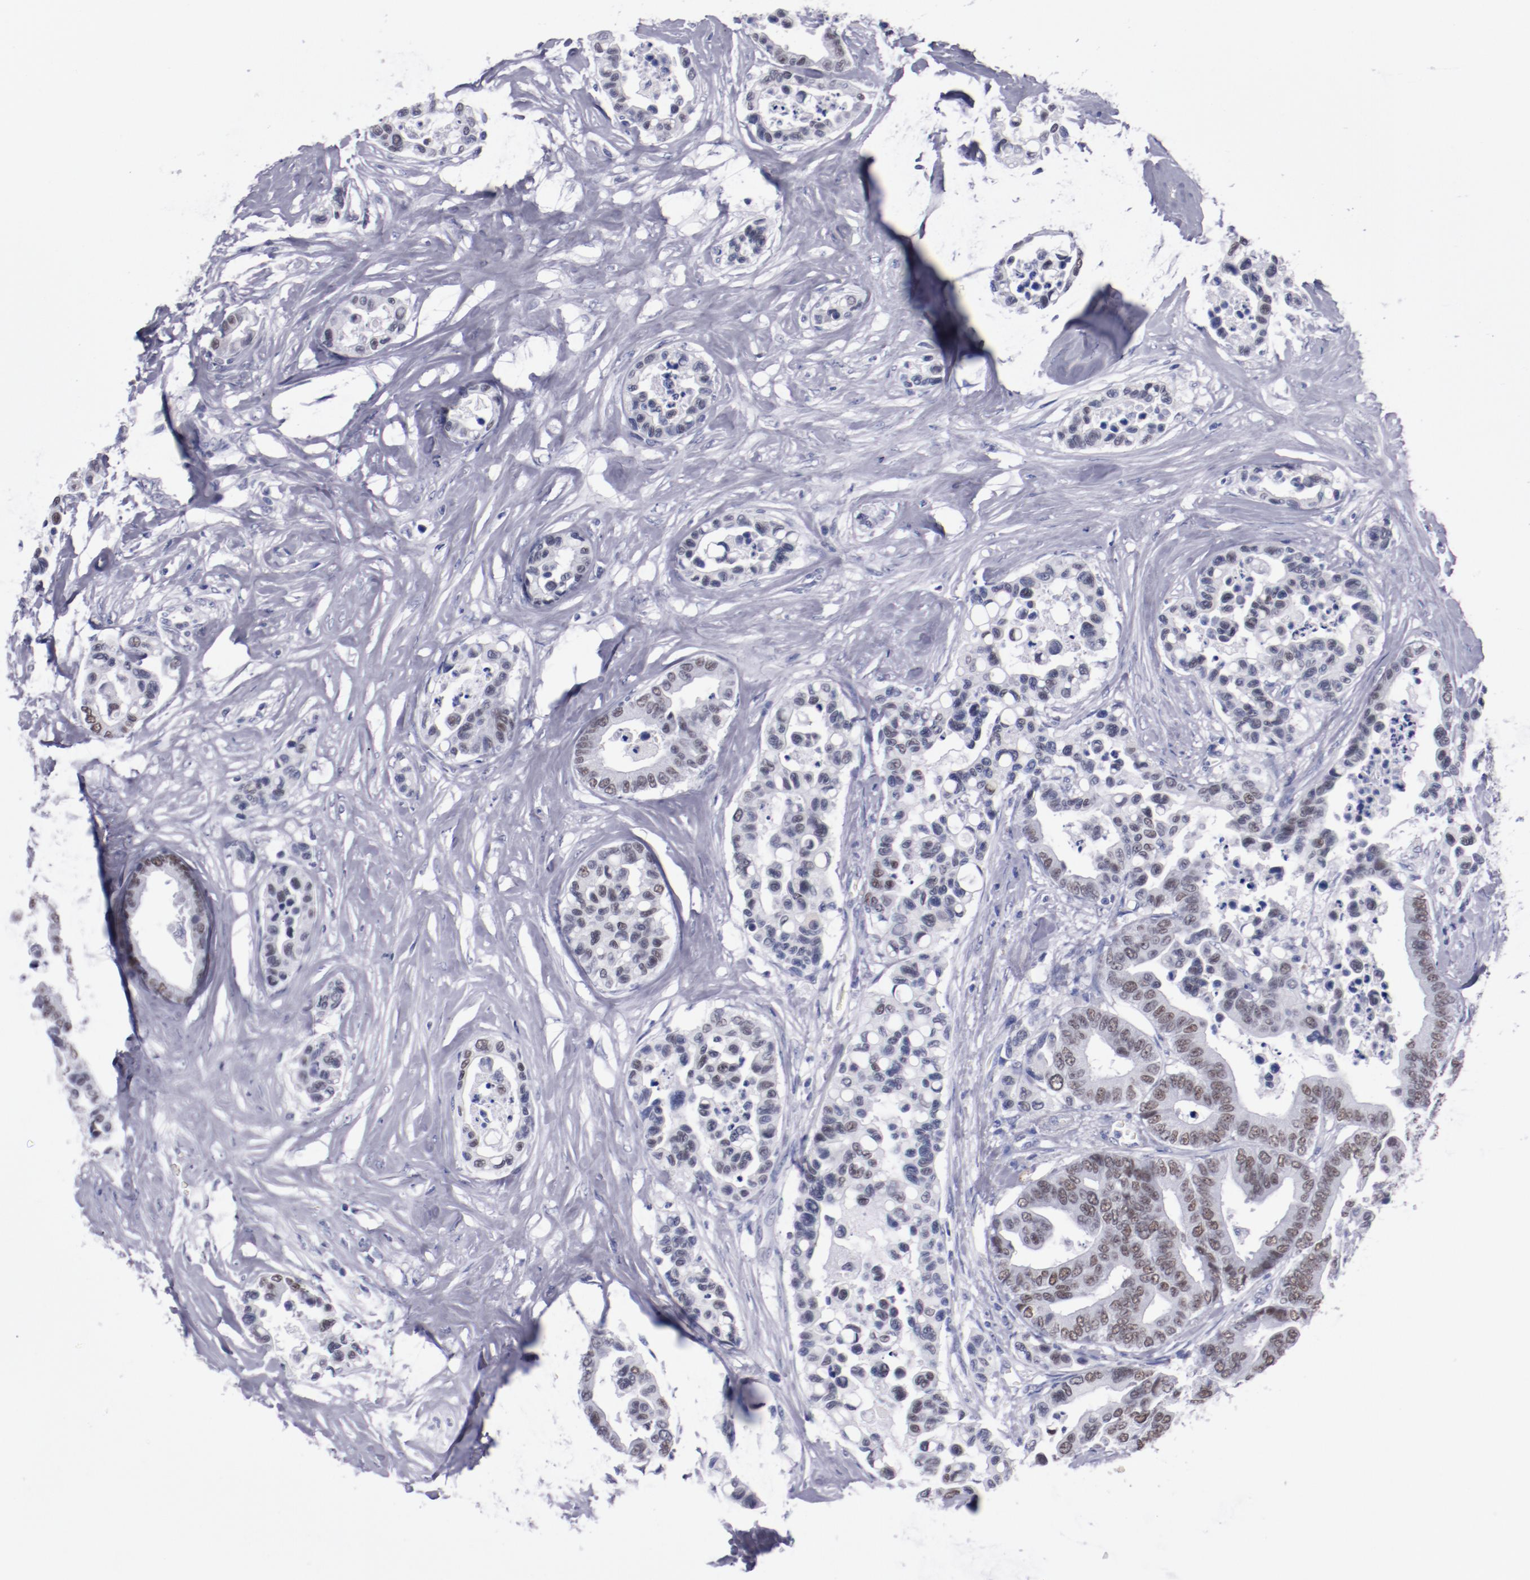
{"staining": {"intensity": "weak", "quantity": "25%-75%", "location": "nuclear"}, "tissue": "colorectal cancer", "cell_type": "Tumor cells", "image_type": "cancer", "snomed": [{"axis": "morphology", "description": "Adenocarcinoma, NOS"}, {"axis": "topography", "description": "Colon"}], "caption": "Approximately 25%-75% of tumor cells in human colorectal cancer demonstrate weak nuclear protein positivity as visualized by brown immunohistochemical staining.", "gene": "HNF1B", "patient": {"sex": "male", "age": 82}}